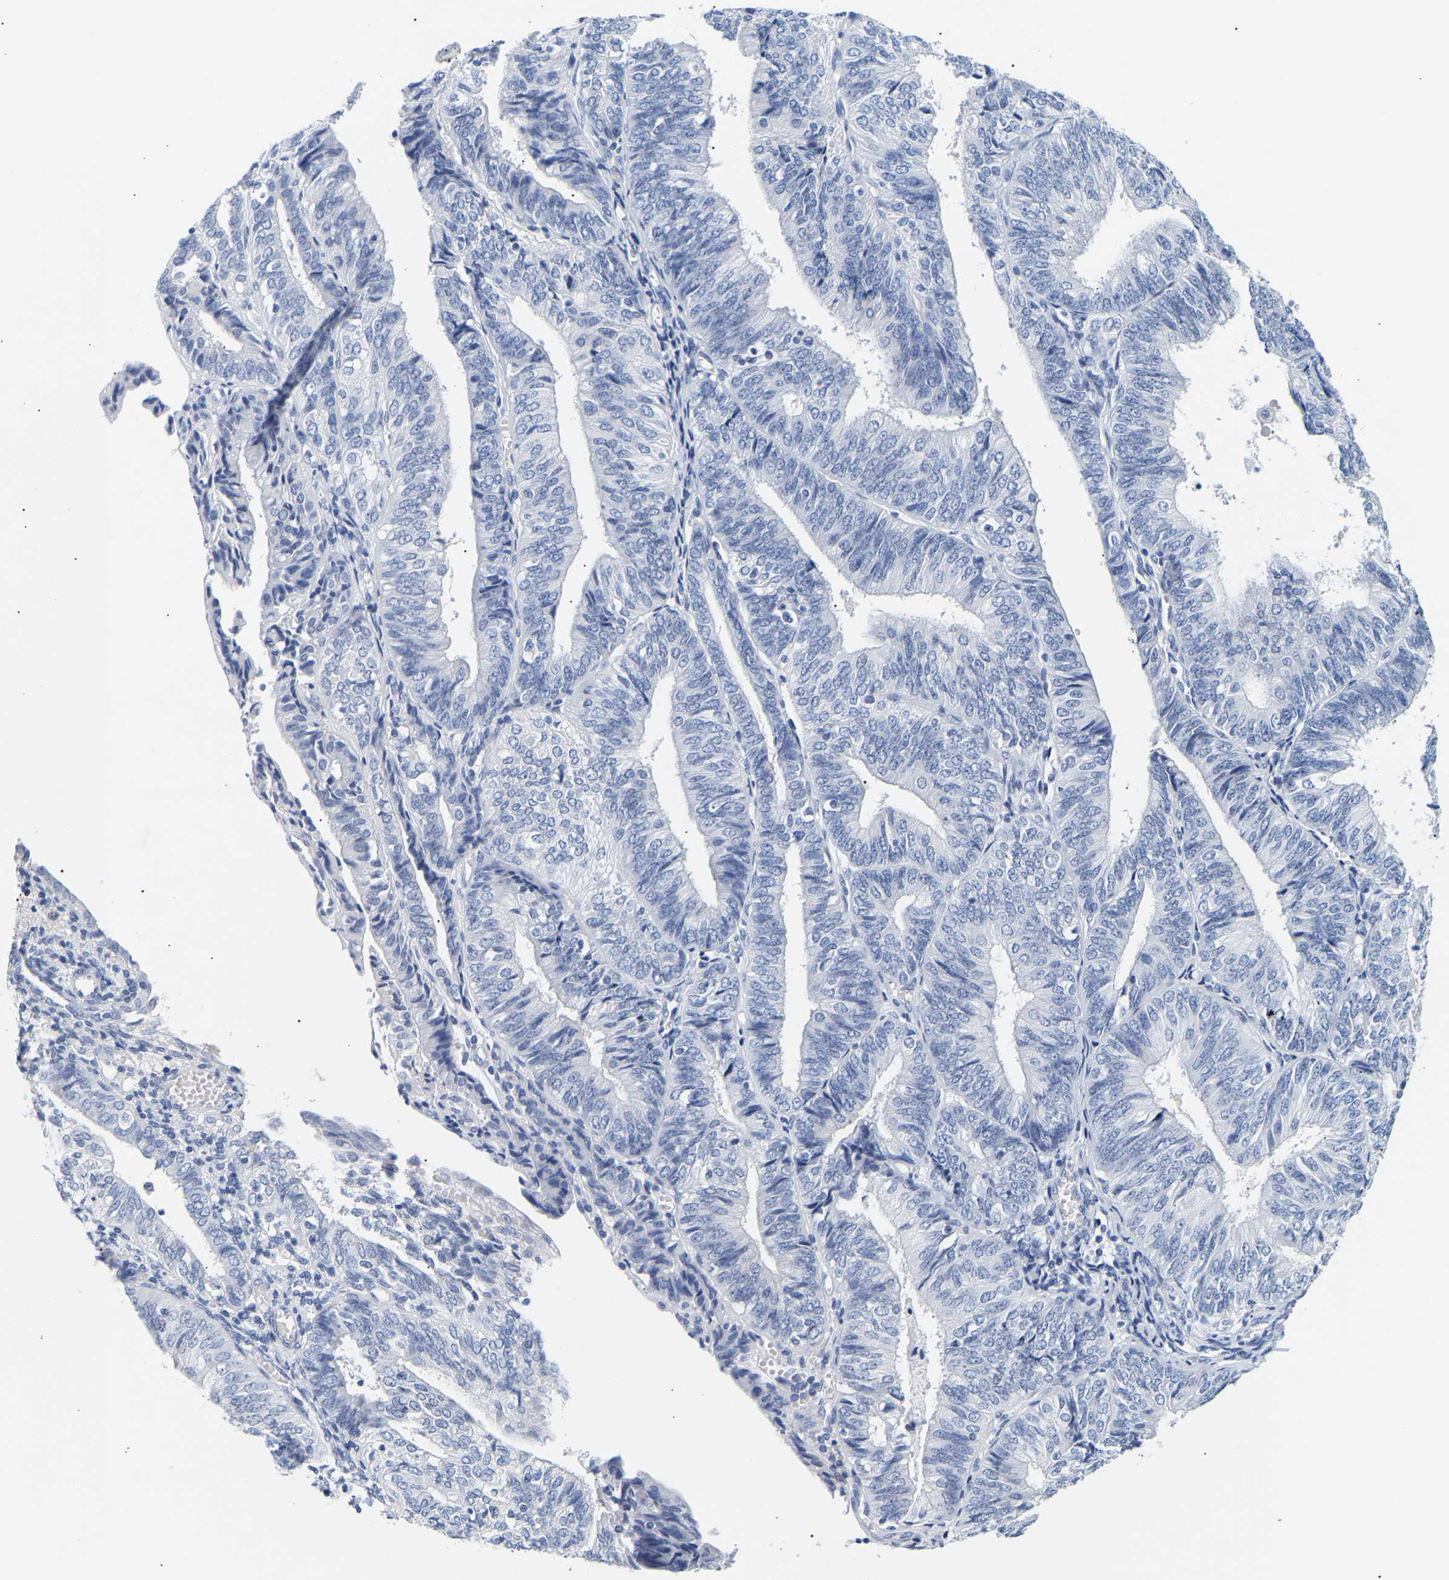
{"staining": {"intensity": "negative", "quantity": "none", "location": "none"}, "tissue": "endometrial cancer", "cell_type": "Tumor cells", "image_type": "cancer", "snomed": [{"axis": "morphology", "description": "Adenocarcinoma, NOS"}, {"axis": "topography", "description": "Endometrium"}], "caption": "A photomicrograph of adenocarcinoma (endometrial) stained for a protein demonstrates no brown staining in tumor cells.", "gene": "SPINK2", "patient": {"sex": "female", "age": 58}}